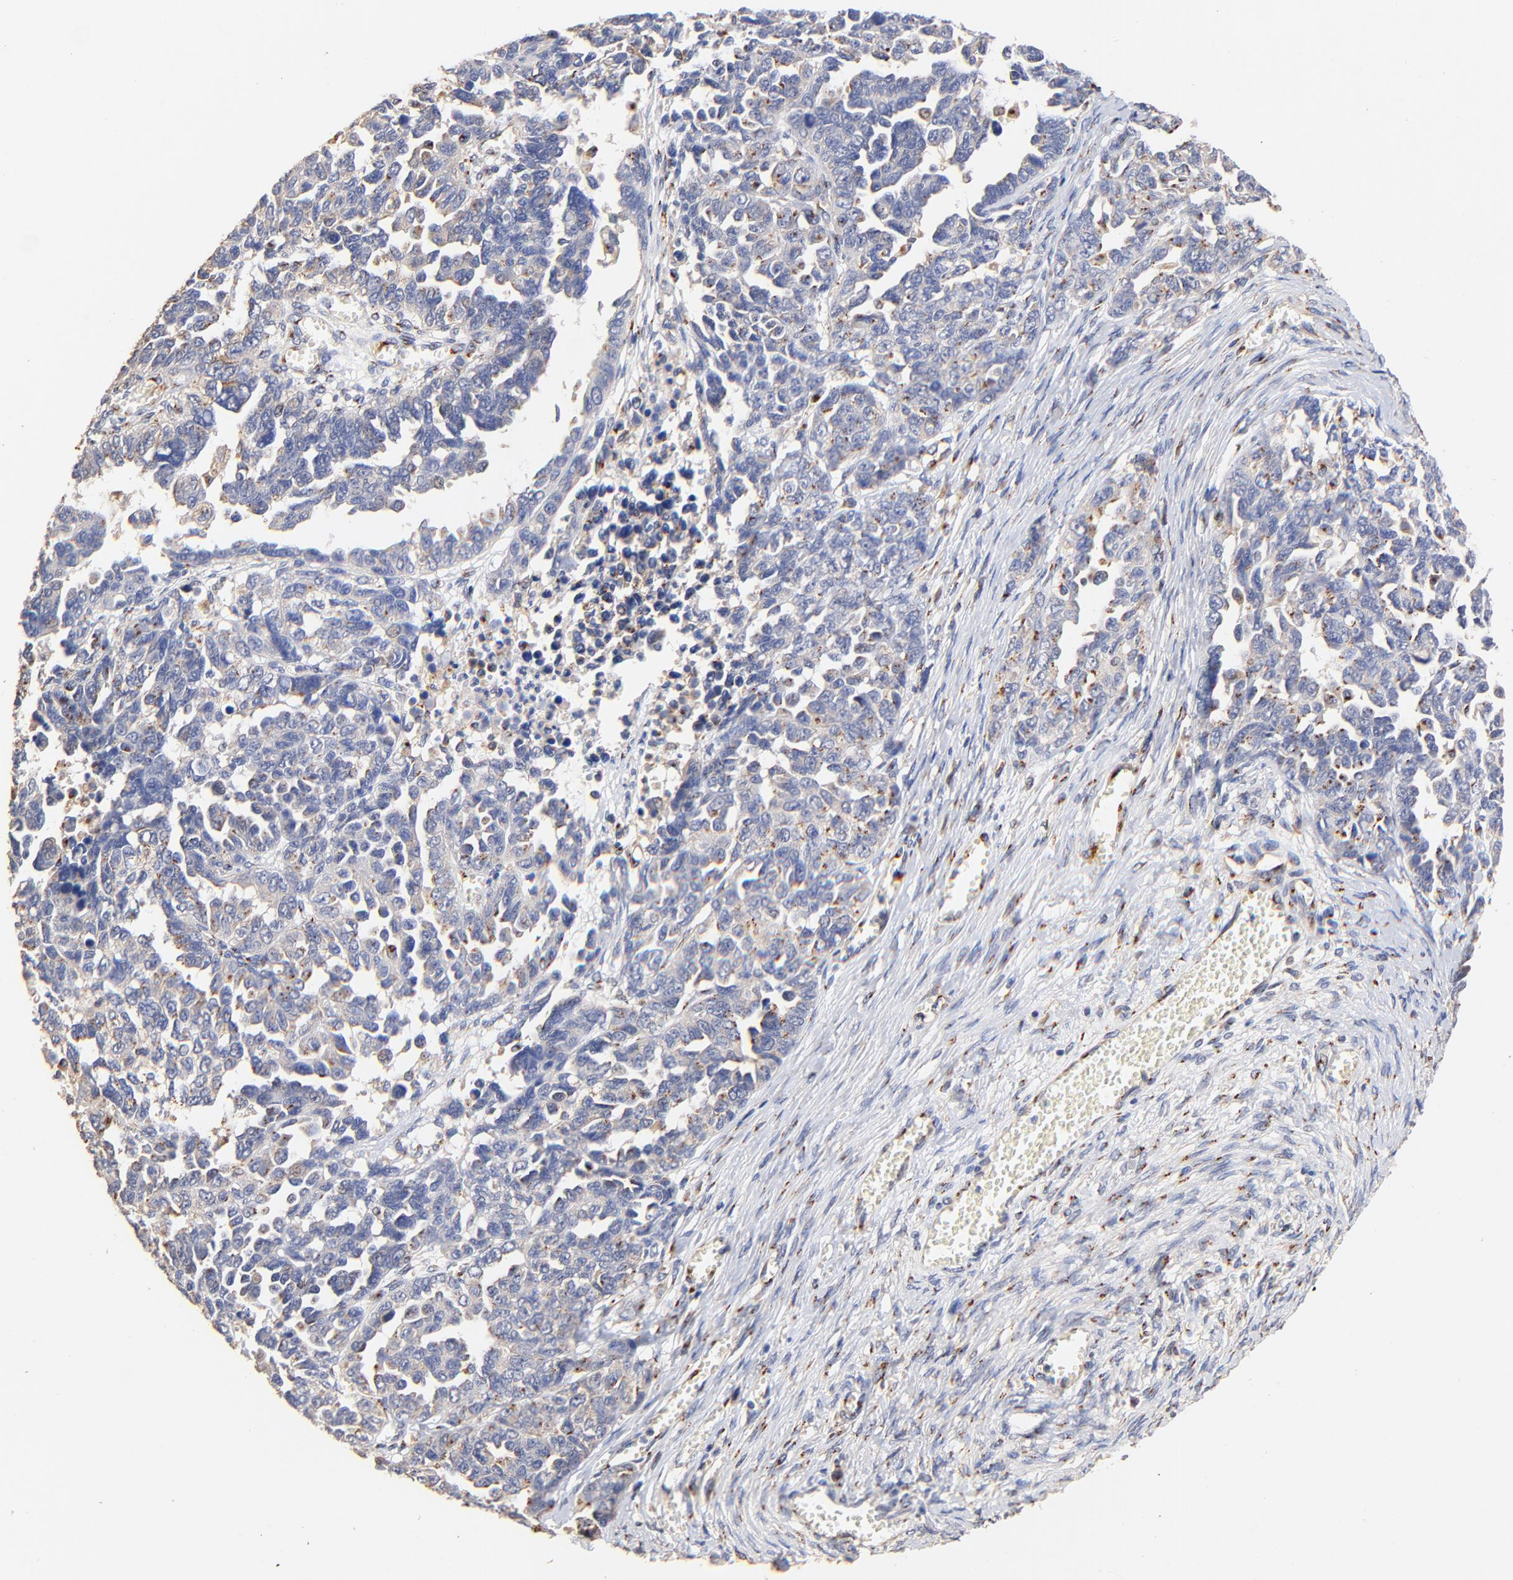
{"staining": {"intensity": "negative", "quantity": "none", "location": "none"}, "tissue": "ovarian cancer", "cell_type": "Tumor cells", "image_type": "cancer", "snomed": [{"axis": "morphology", "description": "Cystadenocarcinoma, serous, NOS"}, {"axis": "topography", "description": "Ovary"}], "caption": "Tumor cells are negative for protein expression in human ovarian serous cystadenocarcinoma.", "gene": "FMNL3", "patient": {"sex": "female", "age": 69}}